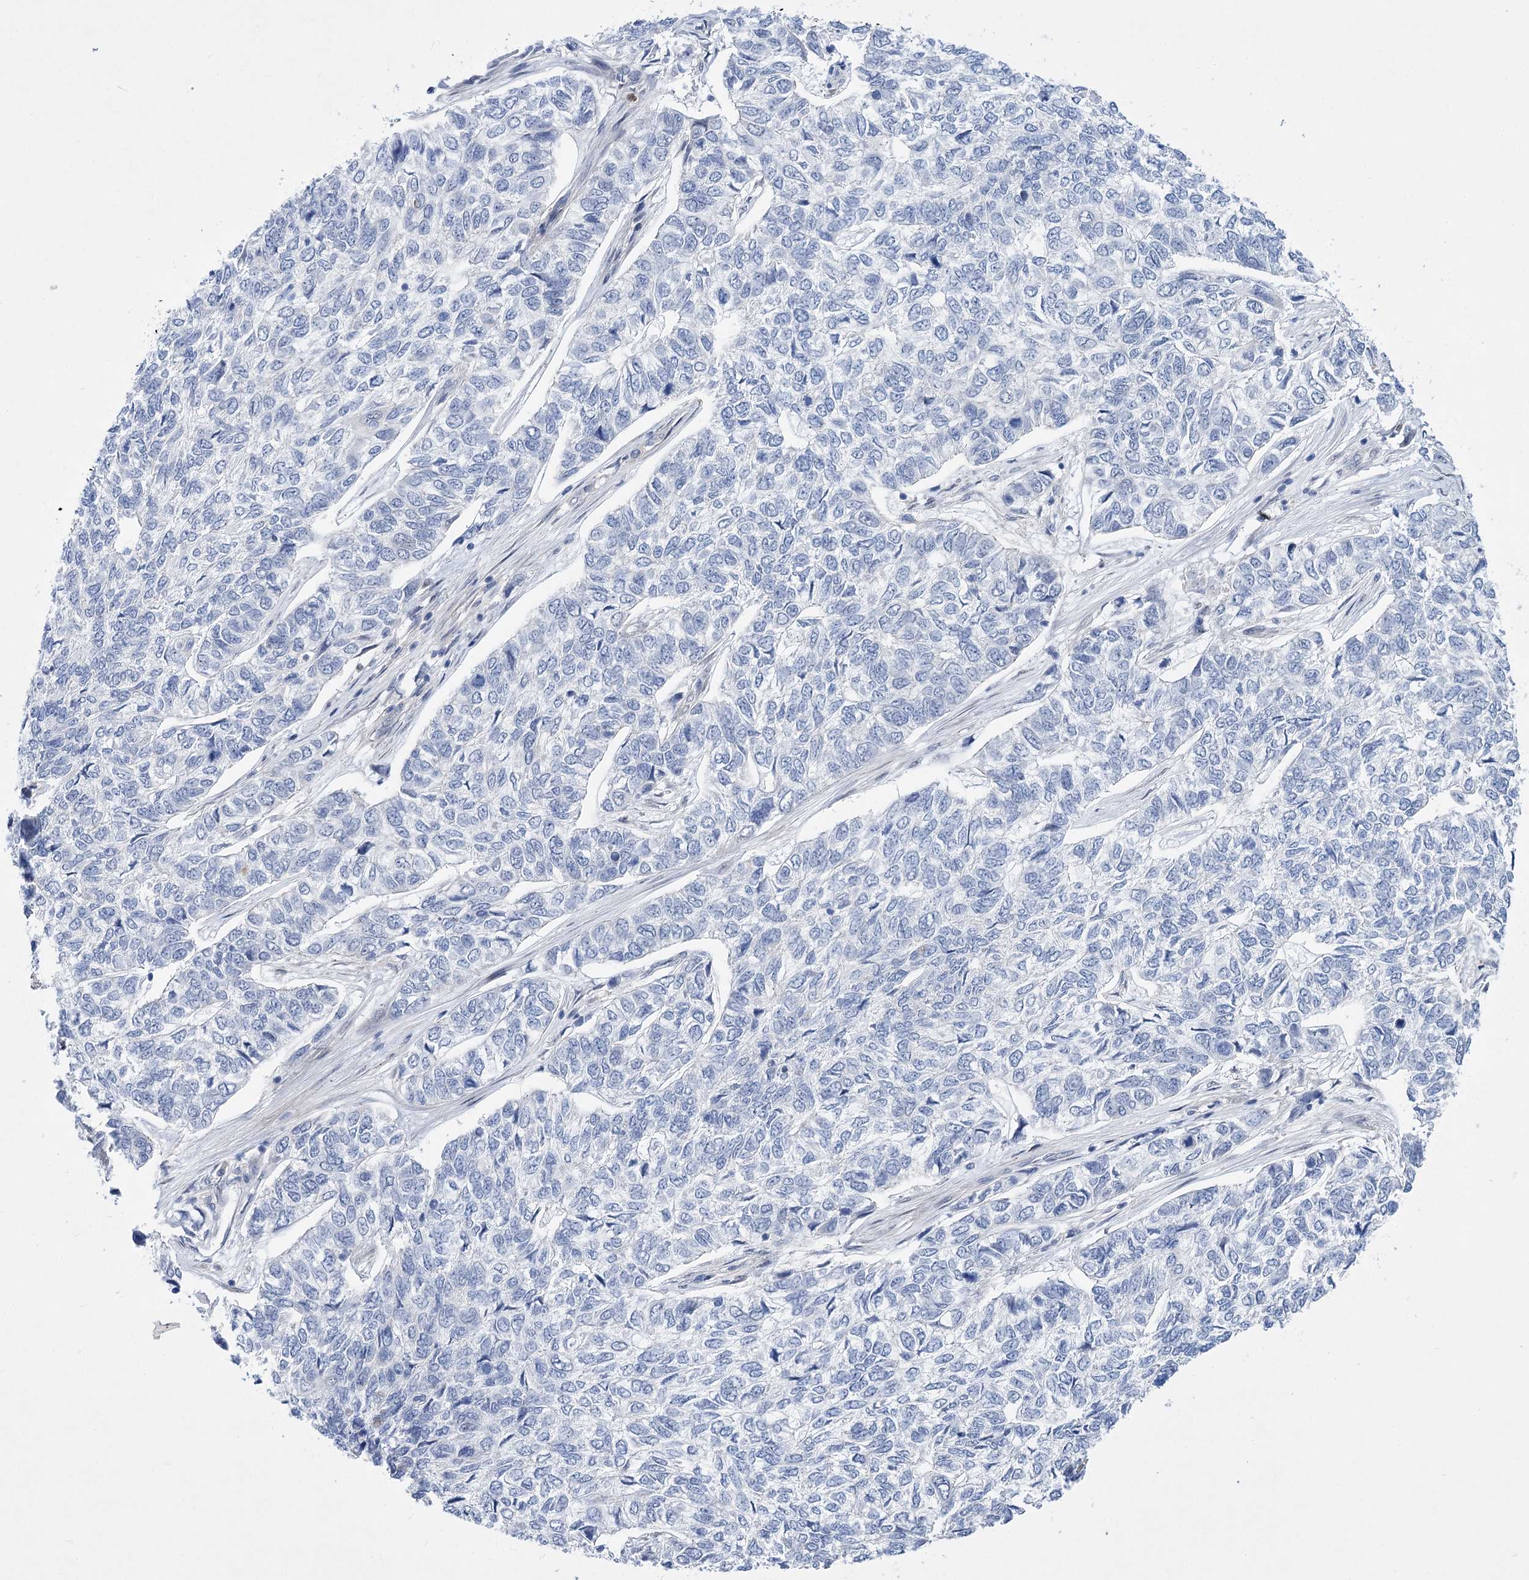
{"staining": {"intensity": "negative", "quantity": "none", "location": "none"}, "tissue": "skin cancer", "cell_type": "Tumor cells", "image_type": "cancer", "snomed": [{"axis": "morphology", "description": "Basal cell carcinoma"}, {"axis": "topography", "description": "Skin"}], "caption": "This photomicrograph is of skin cancer stained with immunohistochemistry to label a protein in brown with the nuclei are counter-stained blue. There is no positivity in tumor cells. (Stains: DAB immunohistochemistry (IHC) with hematoxylin counter stain, Microscopy: brightfield microscopy at high magnification).", "gene": "THAP6", "patient": {"sex": "female", "age": 65}}